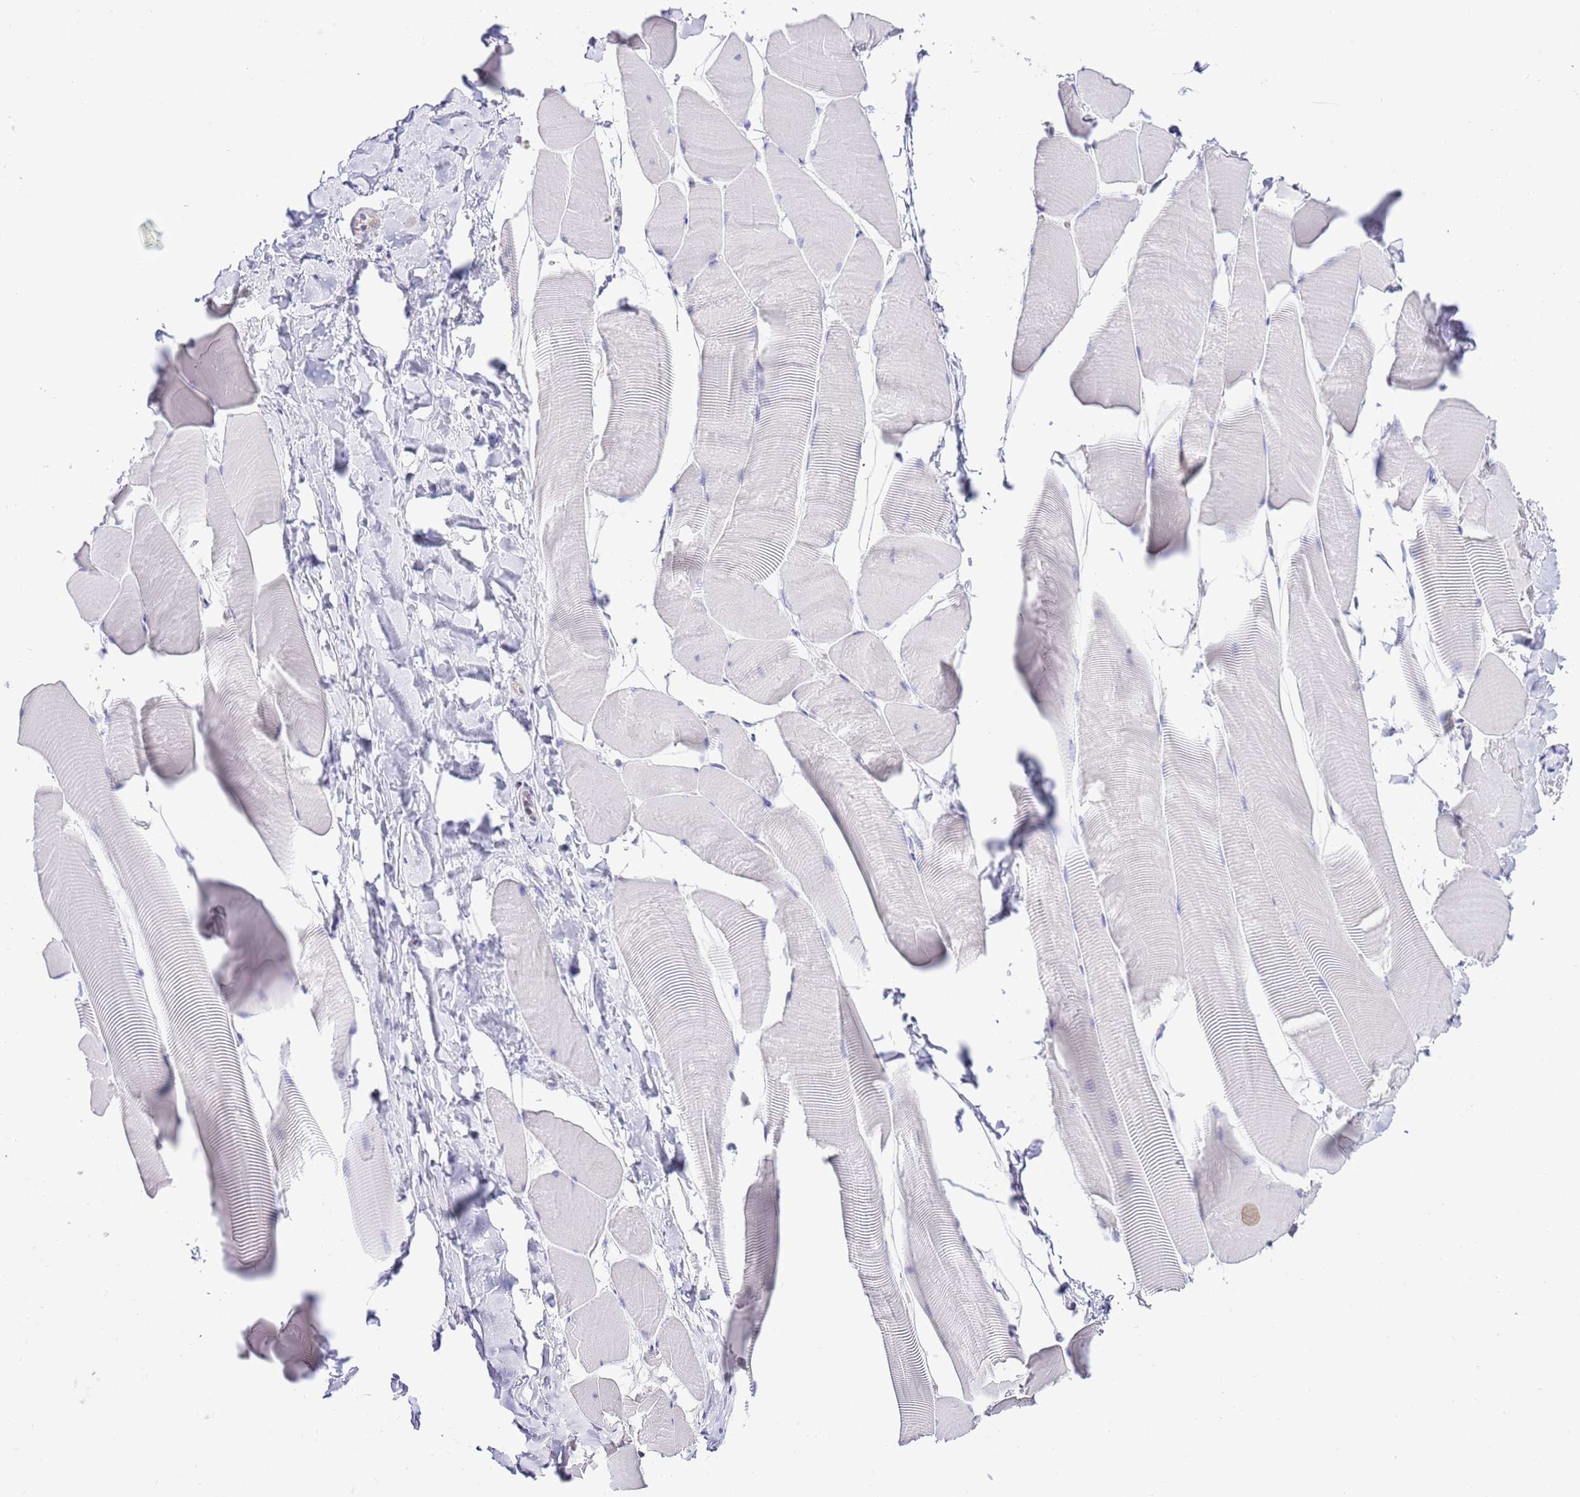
{"staining": {"intensity": "negative", "quantity": "none", "location": "none"}, "tissue": "skeletal muscle", "cell_type": "Myocytes", "image_type": "normal", "snomed": [{"axis": "morphology", "description": "Normal tissue, NOS"}, {"axis": "topography", "description": "Skeletal muscle"}], "caption": "Immunohistochemistry of benign skeletal muscle reveals no staining in myocytes.", "gene": "ALDH3A1", "patient": {"sex": "male", "age": 25}}